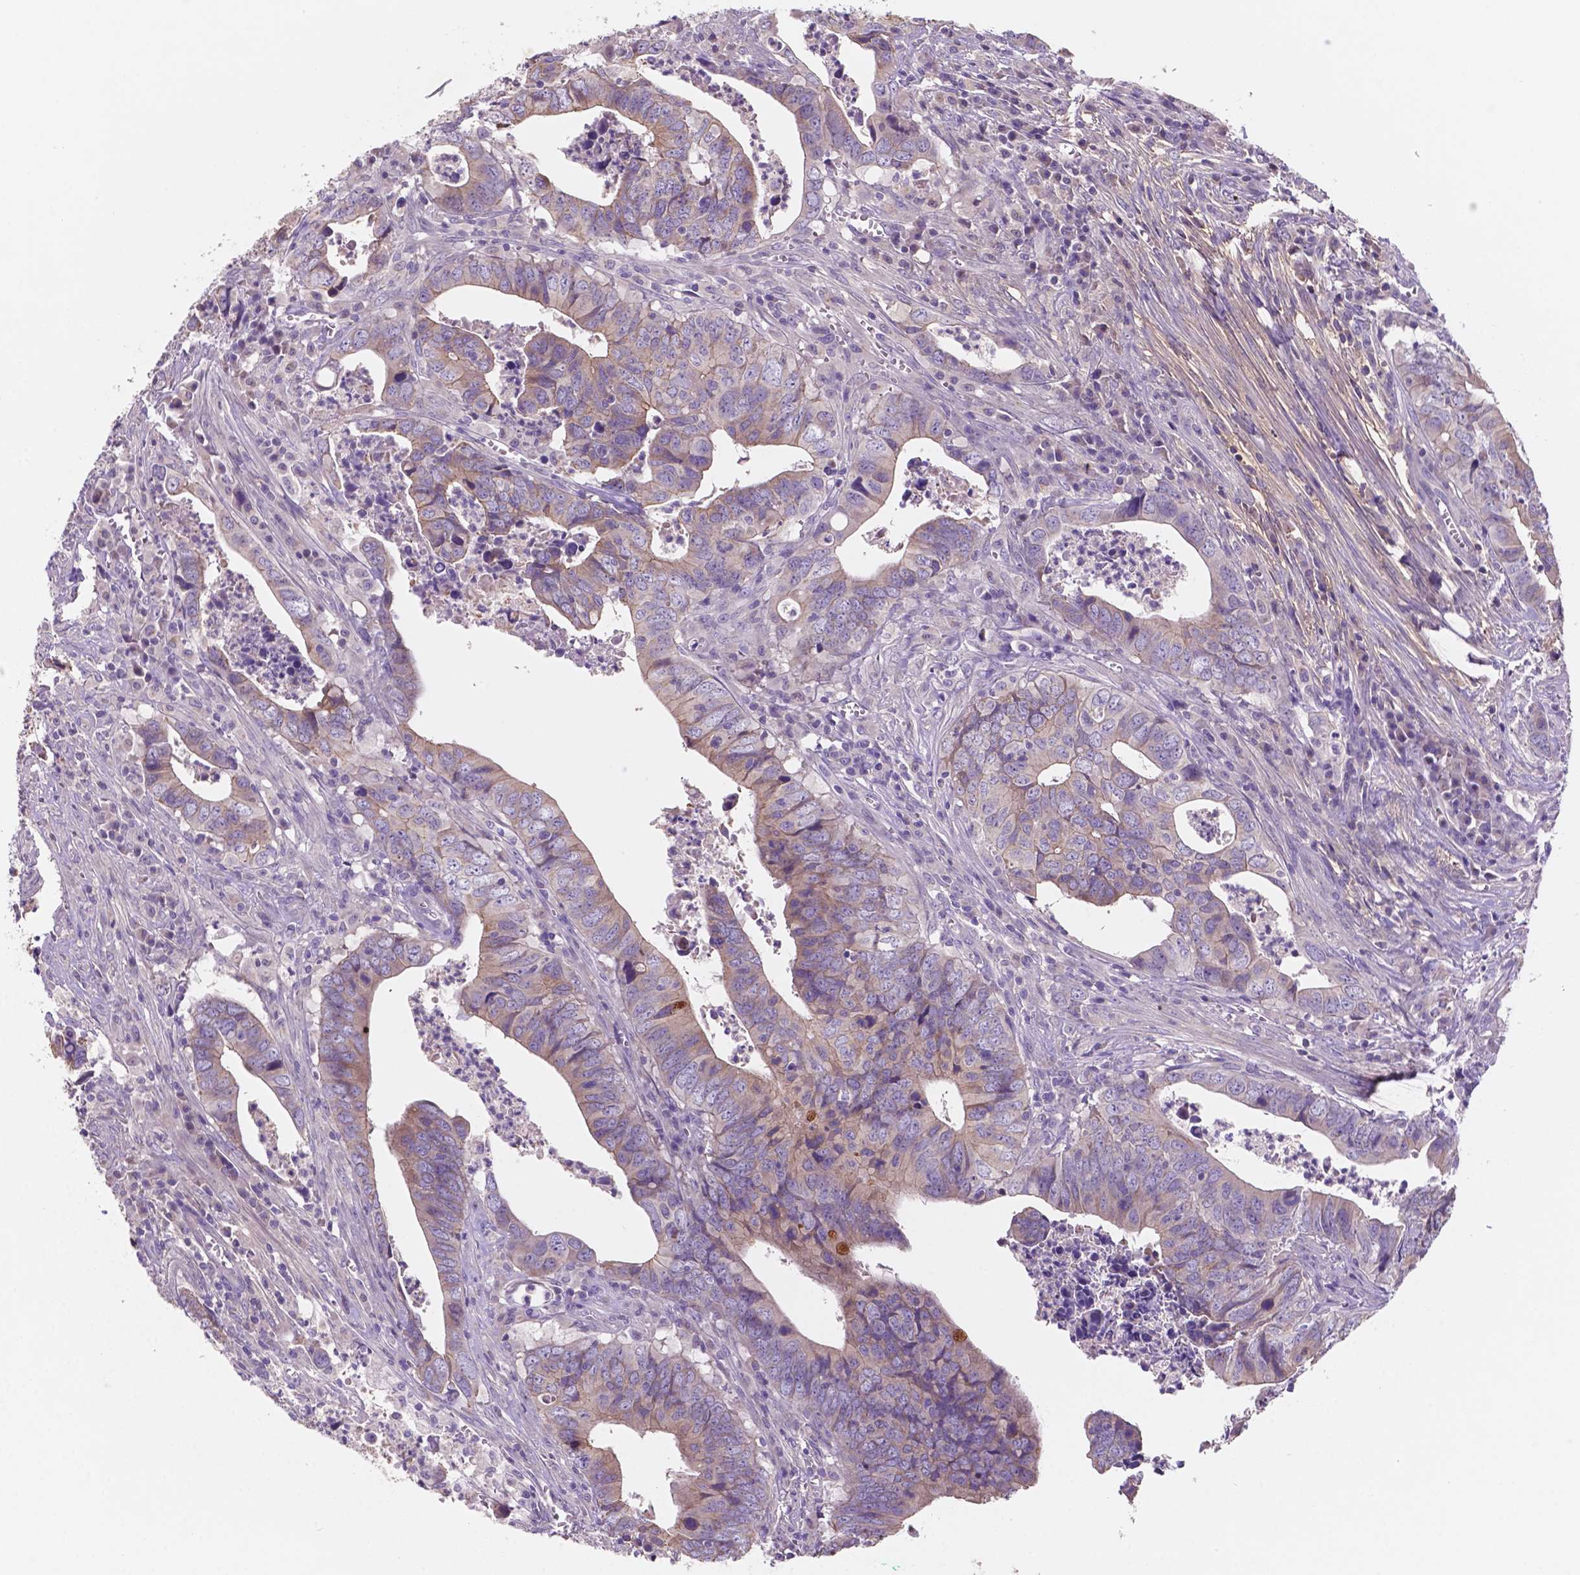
{"staining": {"intensity": "weak", "quantity": "<25%", "location": "cytoplasmic/membranous"}, "tissue": "colorectal cancer", "cell_type": "Tumor cells", "image_type": "cancer", "snomed": [{"axis": "morphology", "description": "Adenocarcinoma, NOS"}, {"axis": "topography", "description": "Colon"}], "caption": "IHC image of neoplastic tissue: human colorectal cancer (adenocarcinoma) stained with DAB (3,3'-diaminobenzidine) displays no significant protein expression in tumor cells. (DAB (3,3'-diaminobenzidine) immunohistochemistry, high magnification).", "gene": "MKRN2OS", "patient": {"sex": "female", "age": 82}}